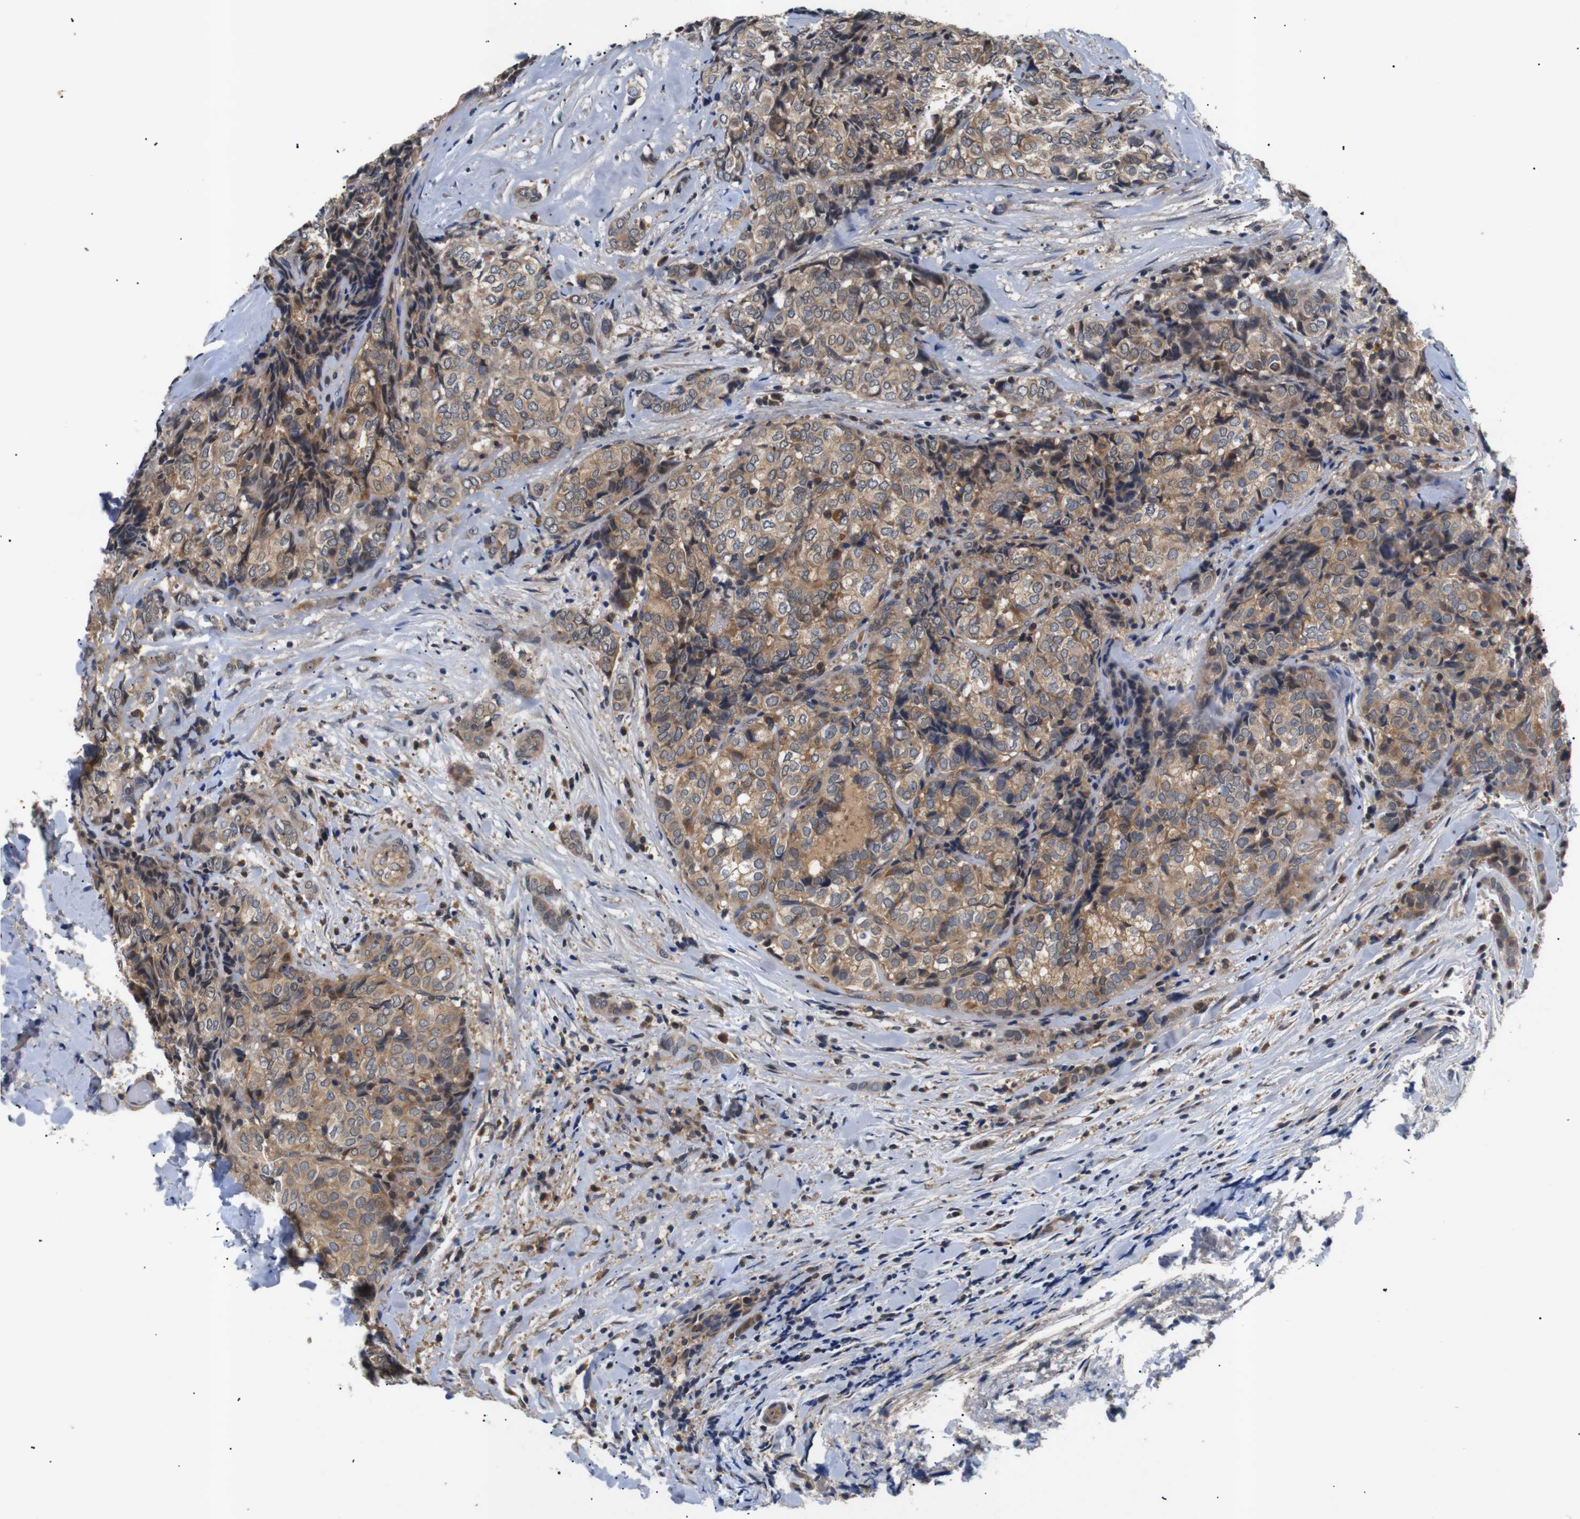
{"staining": {"intensity": "moderate", "quantity": ">75%", "location": "cytoplasmic/membranous"}, "tissue": "thyroid cancer", "cell_type": "Tumor cells", "image_type": "cancer", "snomed": [{"axis": "morphology", "description": "Normal tissue, NOS"}, {"axis": "morphology", "description": "Papillary adenocarcinoma, NOS"}, {"axis": "topography", "description": "Thyroid gland"}], "caption": "Protein analysis of thyroid cancer (papillary adenocarcinoma) tissue reveals moderate cytoplasmic/membranous staining in approximately >75% of tumor cells. The staining was performed using DAB (3,3'-diaminobenzidine) to visualize the protein expression in brown, while the nuclei were stained in blue with hematoxylin (Magnification: 20x).", "gene": "RIPK1", "patient": {"sex": "female", "age": 30}}